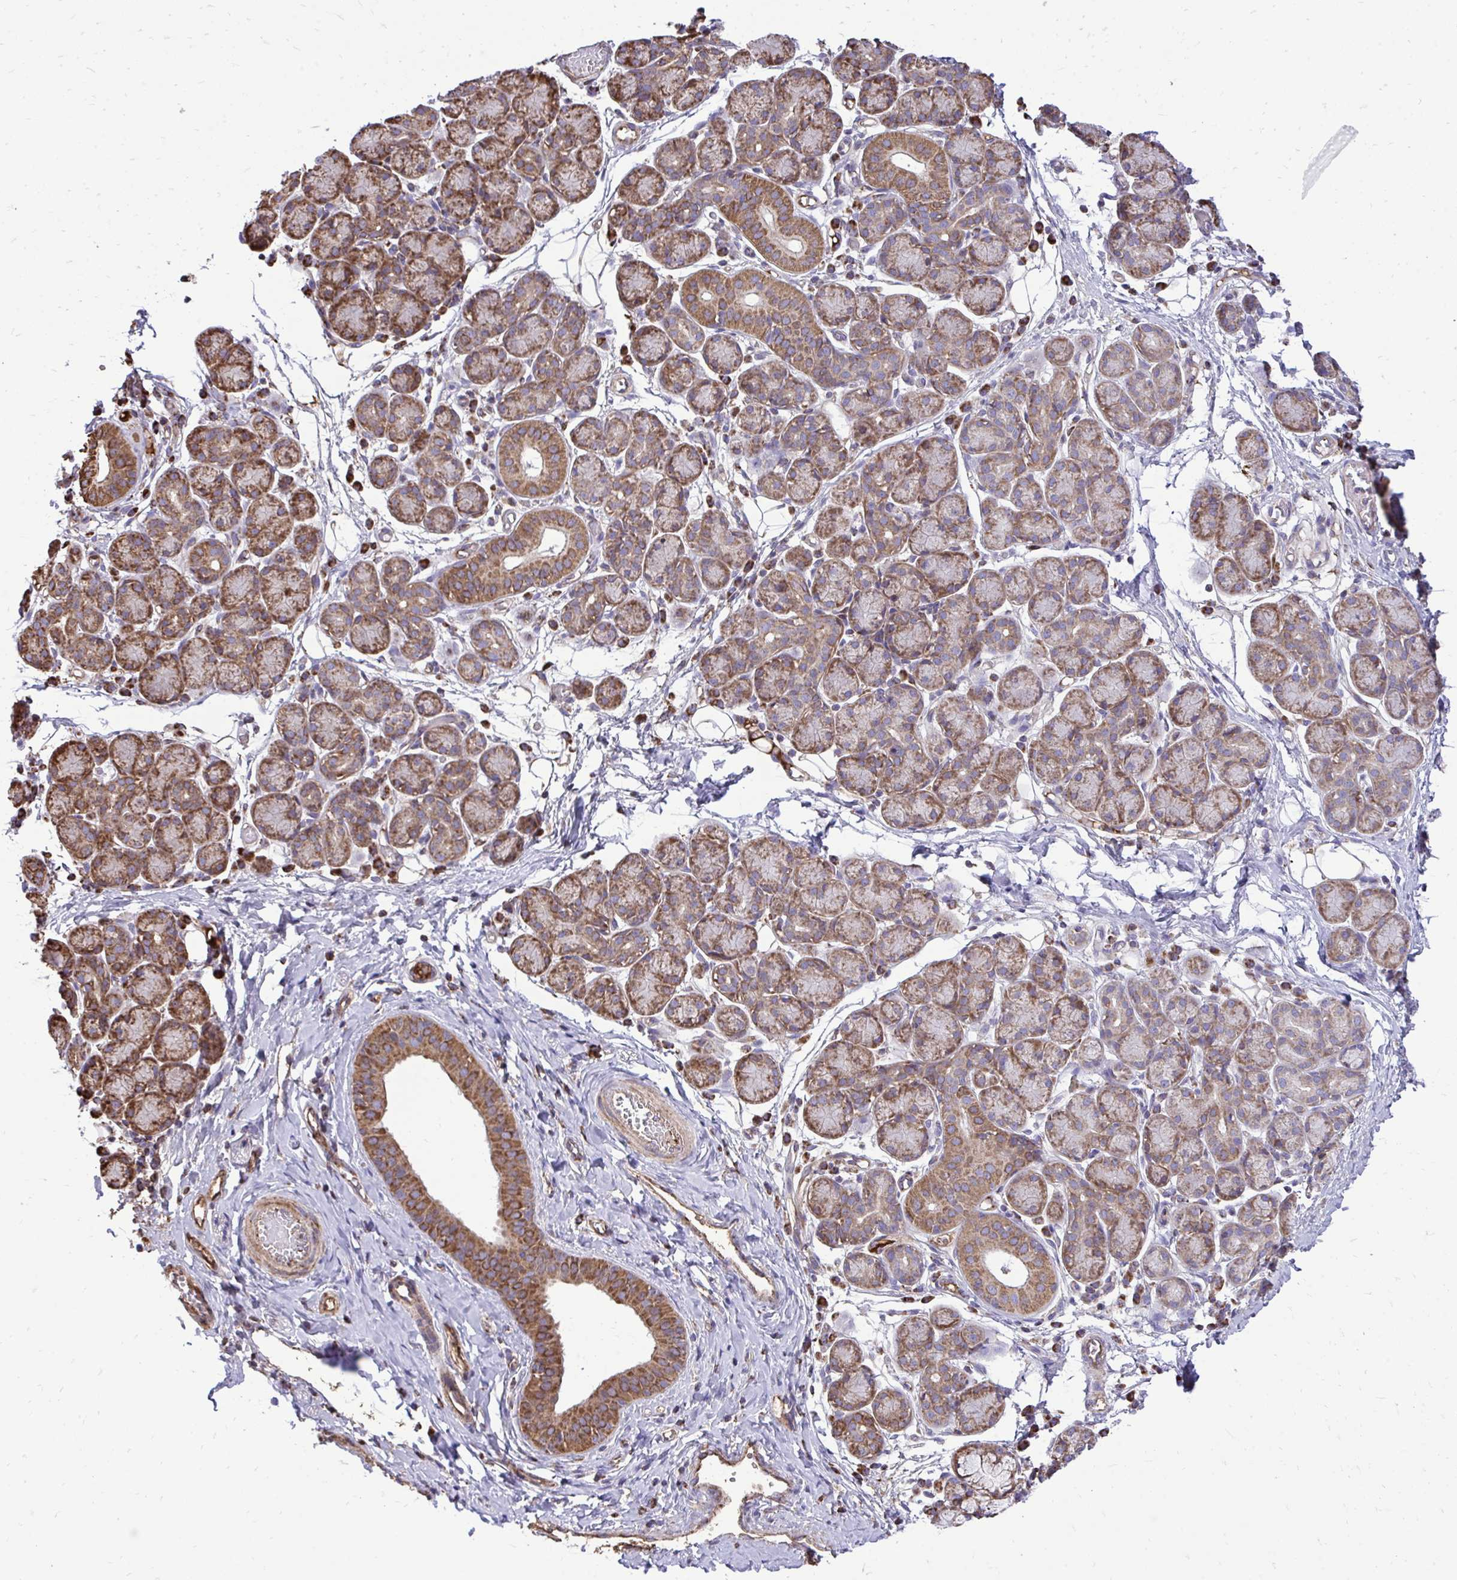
{"staining": {"intensity": "moderate", "quantity": "25%-75%", "location": "cytoplasmic/membranous"}, "tissue": "salivary gland", "cell_type": "Glandular cells", "image_type": "normal", "snomed": [{"axis": "morphology", "description": "Normal tissue, NOS"}, {"axis": "morphology", "description": "Inflammation, NOS"}, {"axis": "topography", "description": "Lymph node"}, {"axis": "topography", "description": "Salivary gland"}], "caption": "IHC staining of normal salivary gland, which exhibits medium levels of moderate cytoplasmic/membranous positivity in about 25%-75% of glandular cells indicating moderate cytoplasmic/membranous protein expression. The staining was performed using DAB (brown) for protein detection and nuclei were counterstained in hematoxylin (blue).", "gene": "ATP13A2", "patient": {"sex": "male", "age": 3}}